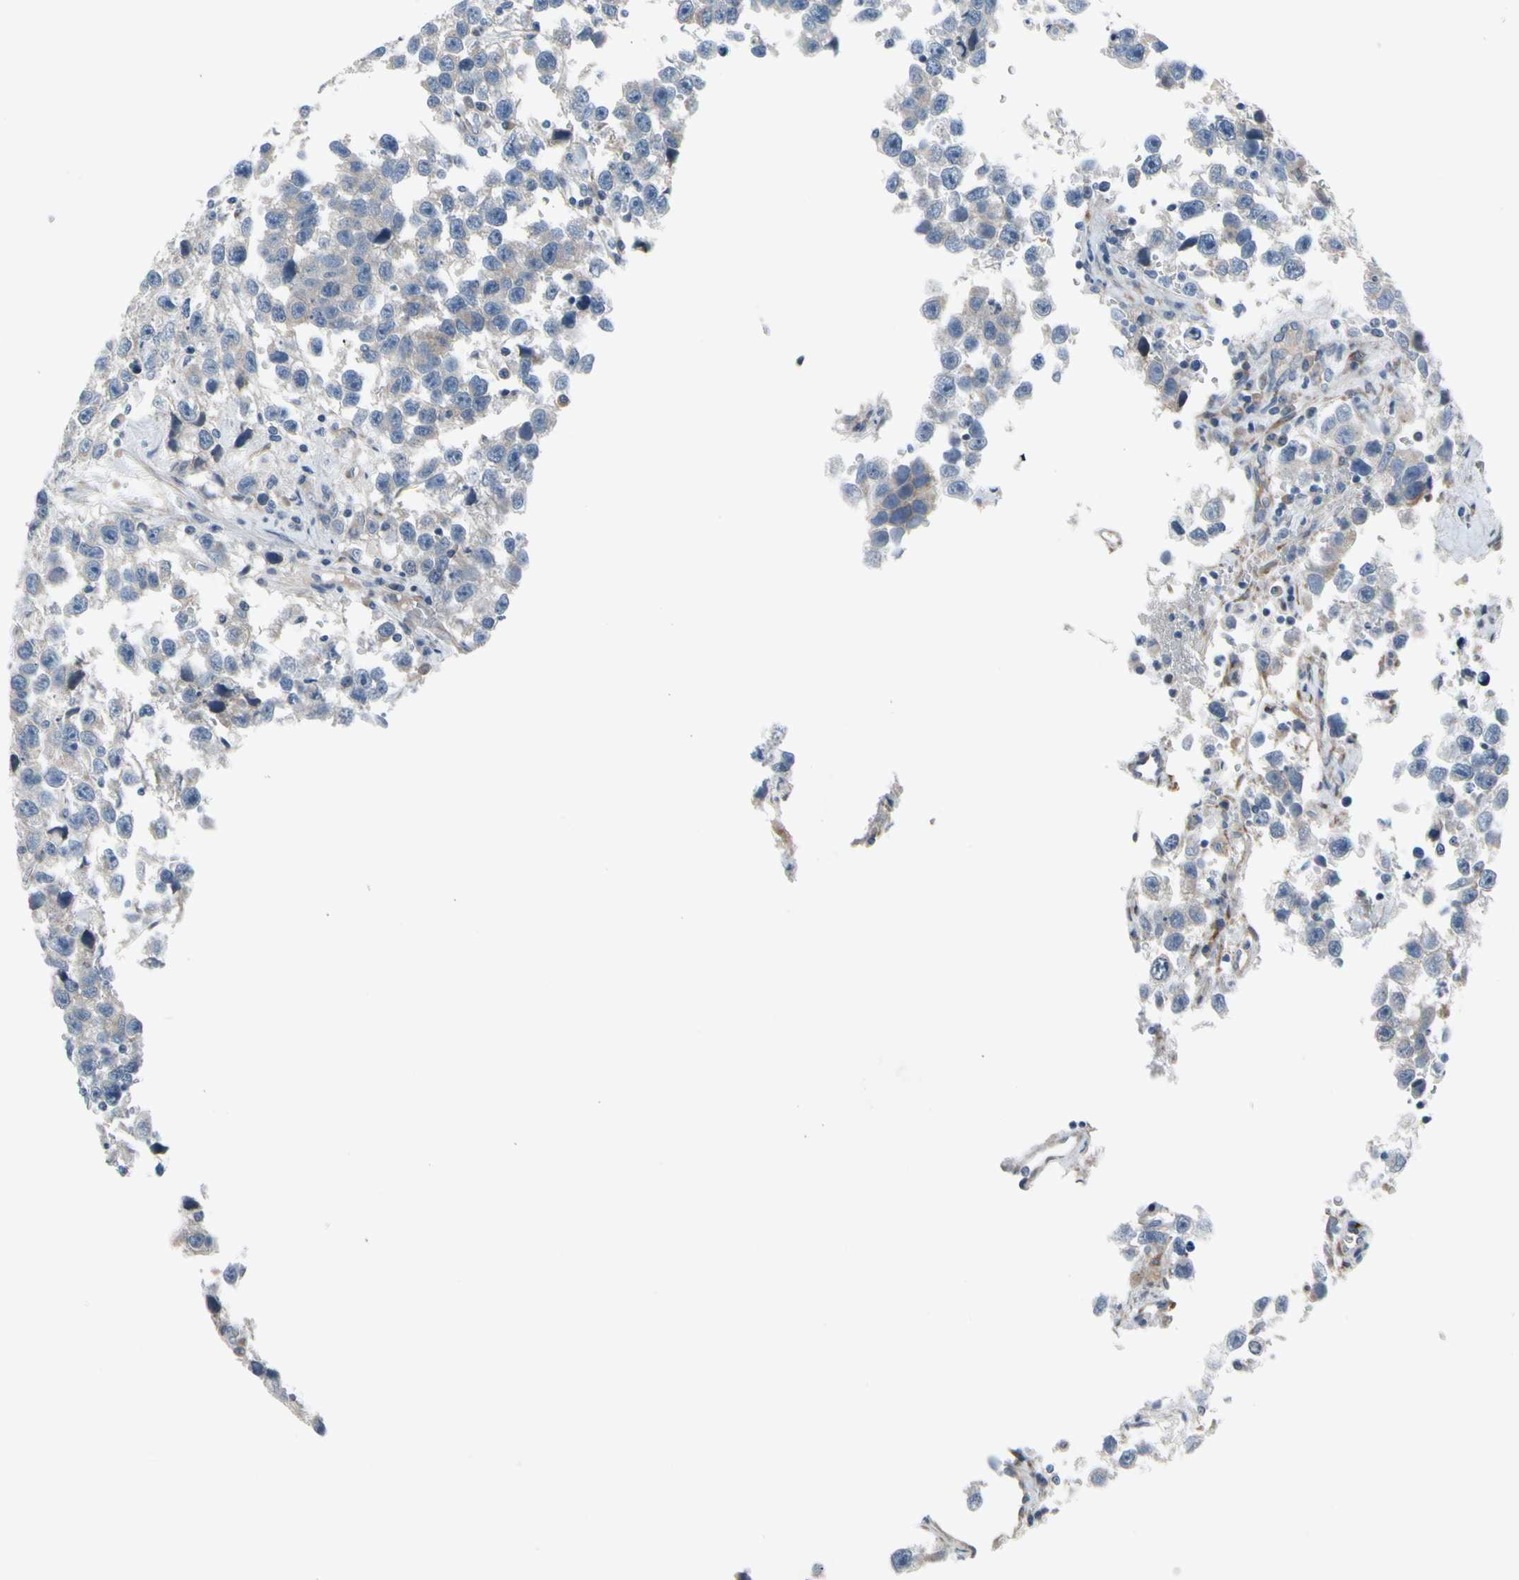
{"staining": {"intensity": "negative", "quantity": "none", "location": "none"}, "tissue": "testis cancer", "cell_type": "Tumor cells", "image_type": "cancer", "snomed": [{"axis": "morphology", "description": "Seminoma, NOS"}, {"axis": "topography", "description": "Testis"}], "caption": "A histopathology image of human testis cancer (seminoma) is negative for staining in tumor cells.", "gene": "MAP2", "patient": {"sex": "male", "age": 33}}